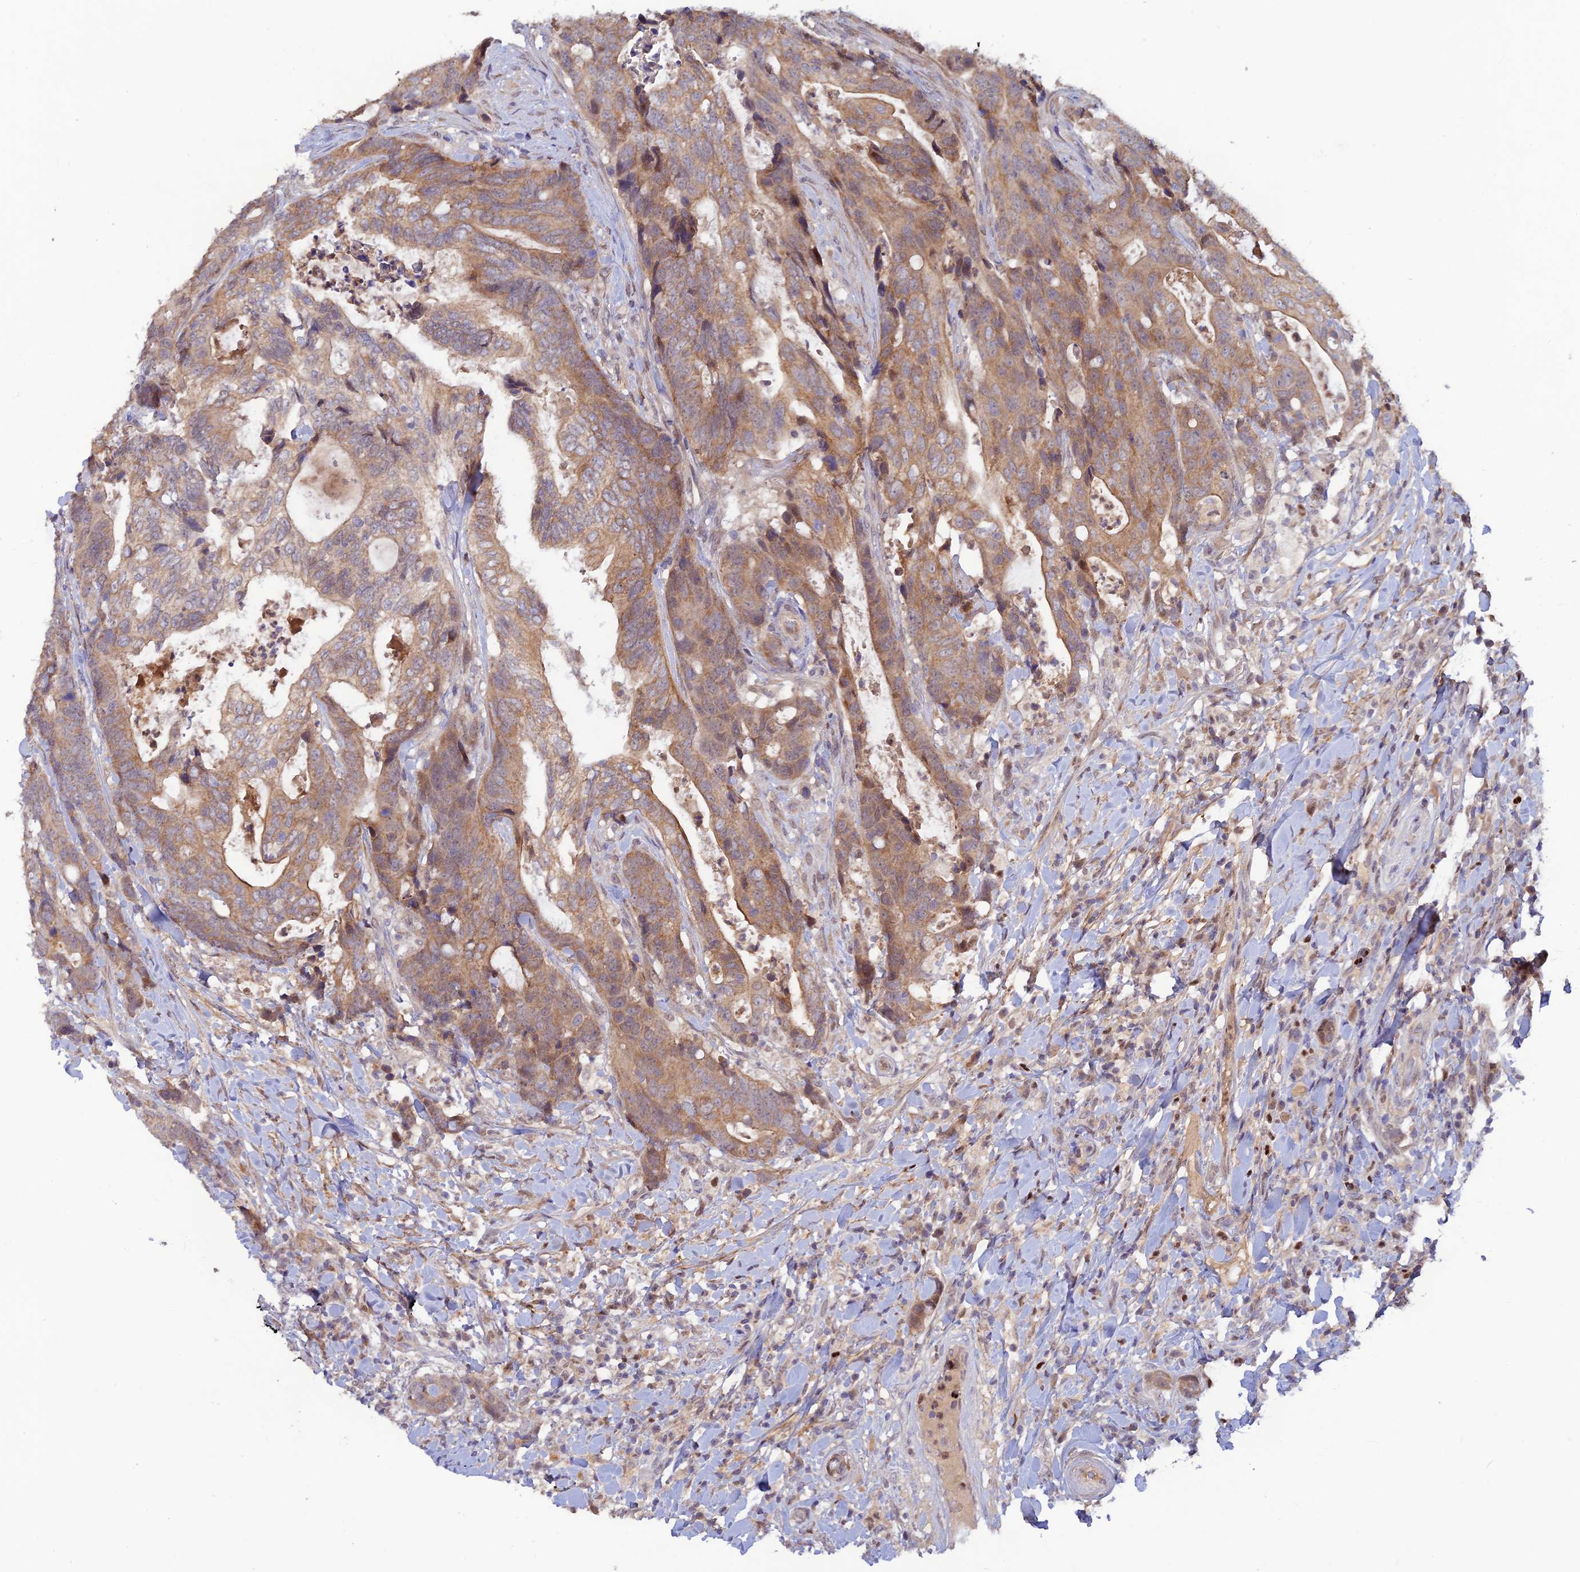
{"staining": {"intensity": "moderate", "quantity": ">75%", "location": "cytoplasmic/membranous"}, "tissue": "colorectal cancer", "cell_type": "Tumor cells", "image_type": "cancer", "snomed": [{"axis": "morphology", "description": "Adenocarcinoma, NOS"}, {"axis": "topography", "description": "Colon"}], "caption": "There is medium levels of moderate cytoplasmic/membranous expression in tumor cells of colorectal cancer, as demonstrated by immunohistochemical staining (brown color).", "gene": "FASTKD5", "patient": {"sex": "female", "age": 82}}